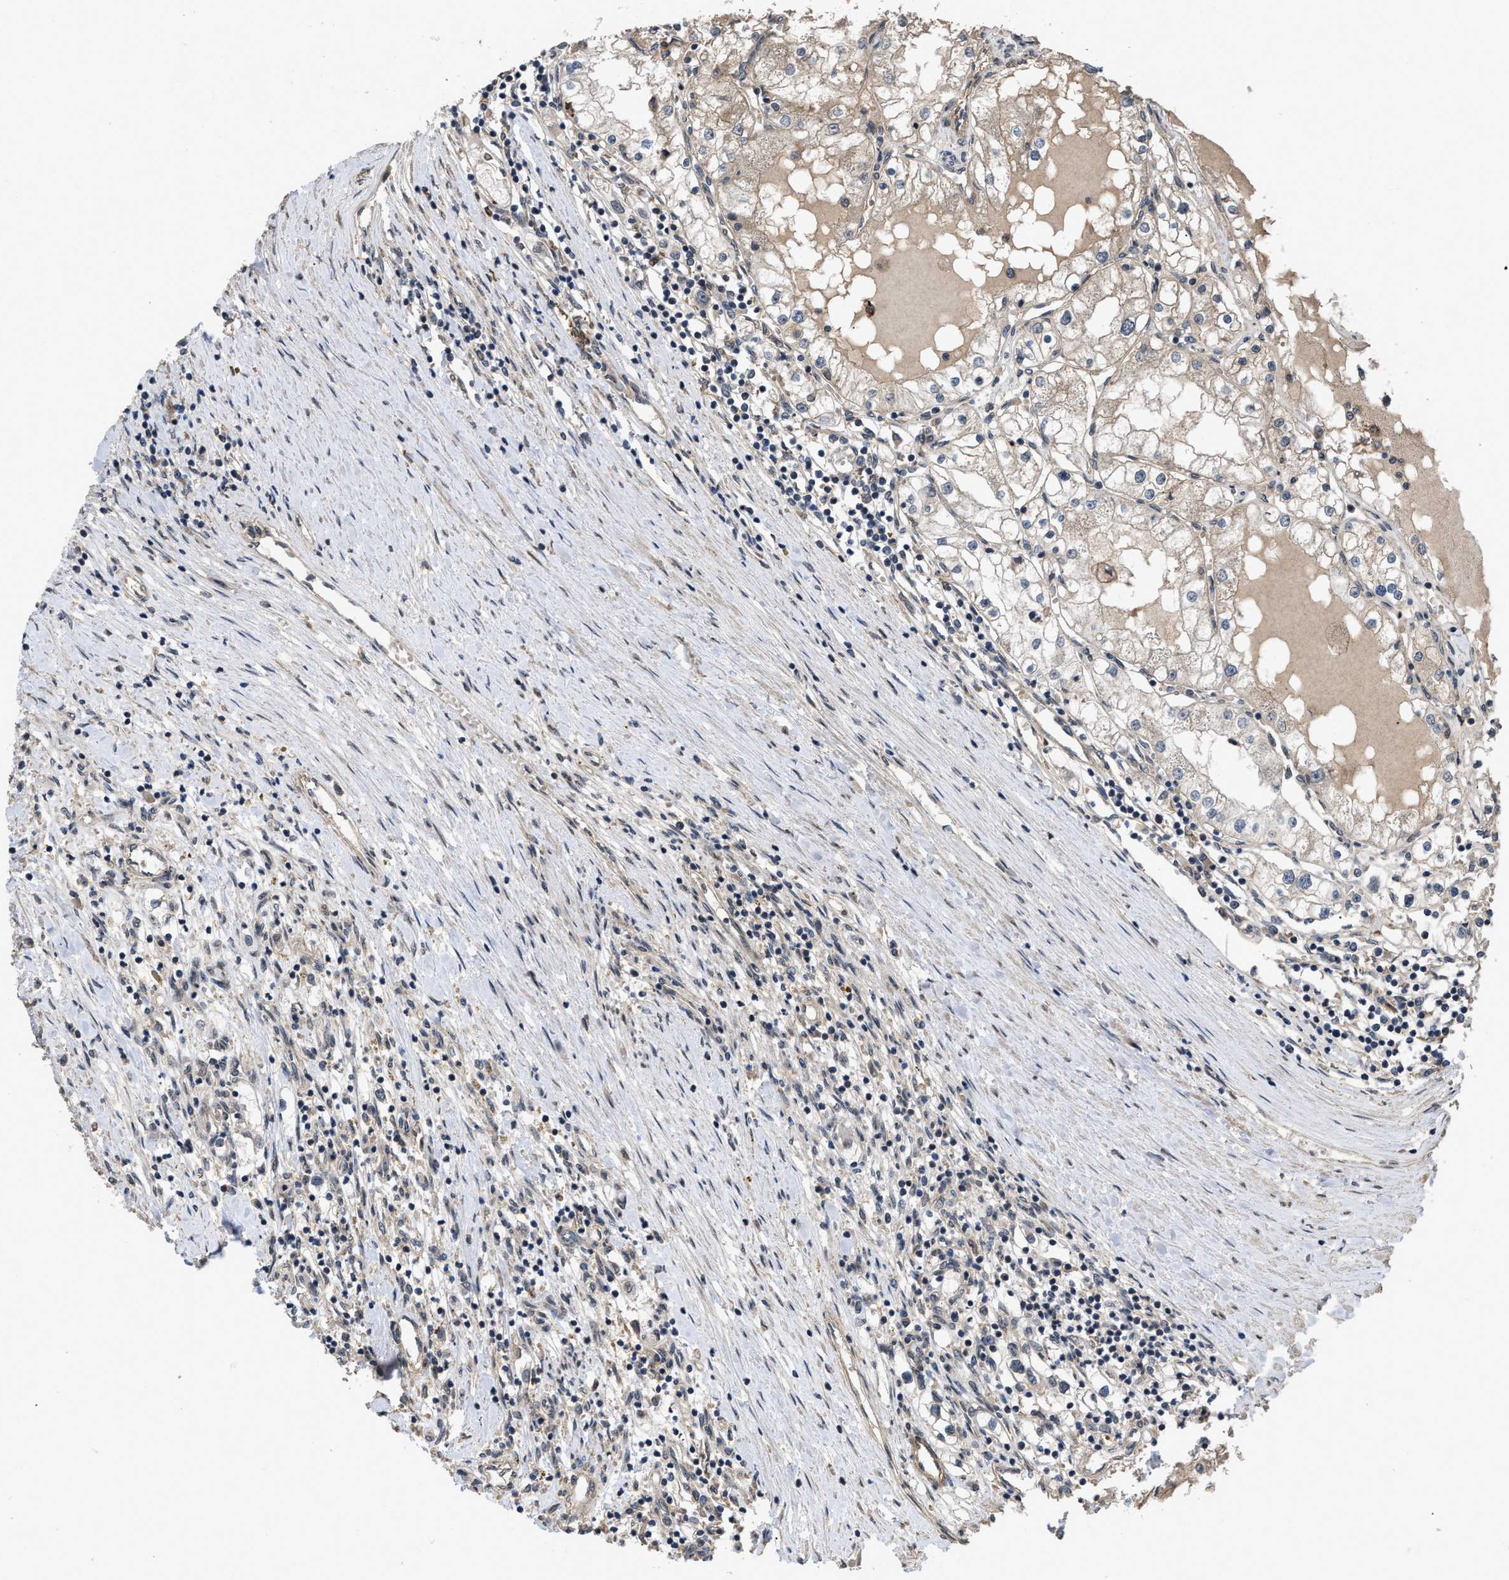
{"staining": {"intensity": "weak", "quantity": "<25%", "location": "cytoplasmic/membranous"}, "tissue": "renal cancer", "cell_type": "Tumor cells", "image_type": "cancer", "snomed": [{"axis": "morphology", "description": "Adenocarcinoma, NOS"}, {"axis": "topography", "description": "Kidney"}], "caption": "Adenocarcinoma (renal) stained for a protein using immunohistochemistry shows no expression tumor cells.", "gene": "UTRN", "patient": {"sex": "male", "age": 68}}